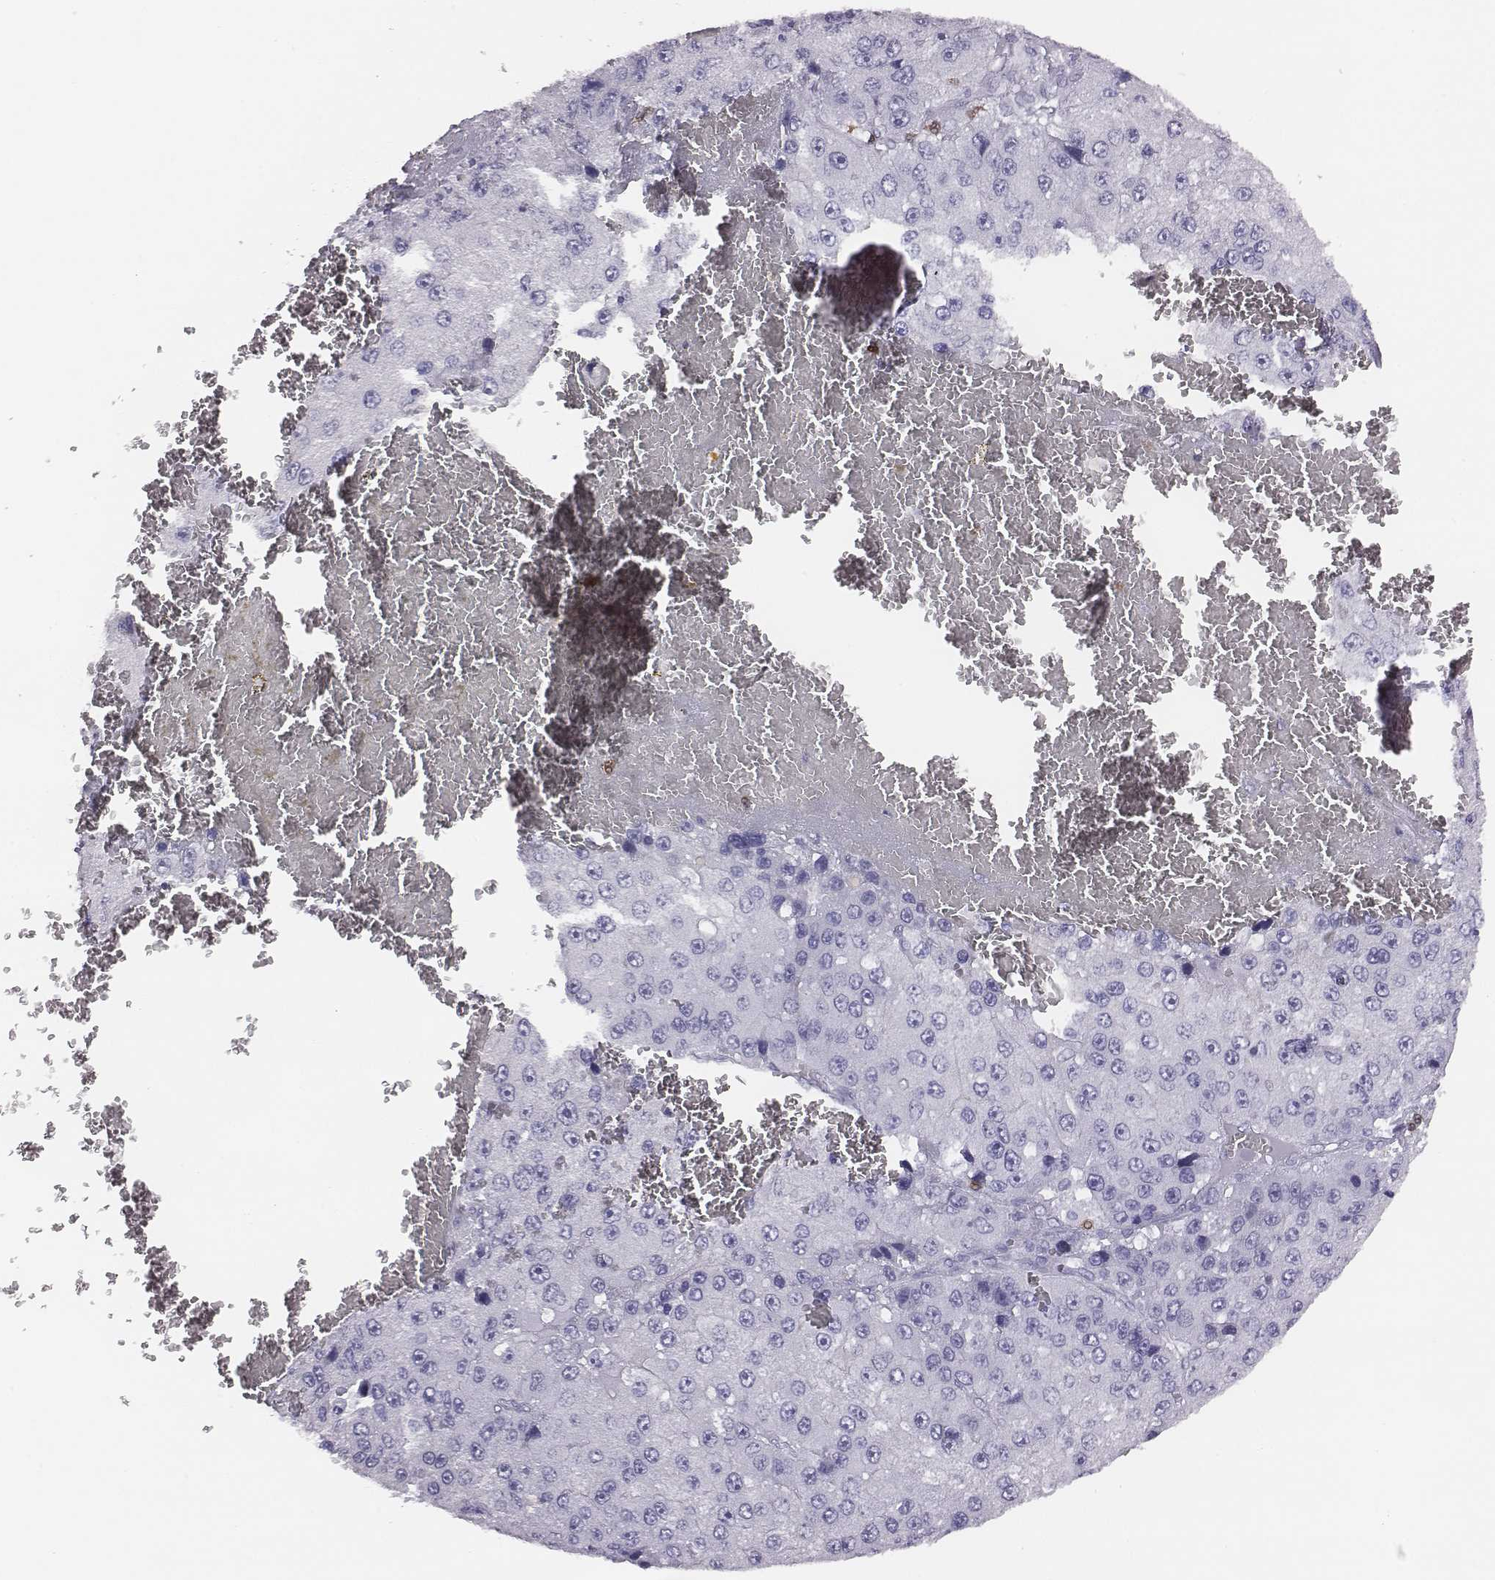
{"staining": {"intensity": "negative", "quantity": "none", "location": "none"}, "tissue": "liver cancer", "cell_type": "Tumor cells", "image_type": "cancer", "snomed": [{"axis": "morphology", "description": "Carcinoma, Hepatocellular, NOS"}, {"axis": "topography", "description": "Liver"}], "caption": "This is a micrograph of immunohistochemistry (IHC) staining of liver cancer, which shows no expression in tumor cells.", "gene": "ACOD1", "patient": {"sex": "female", "age": 73}}